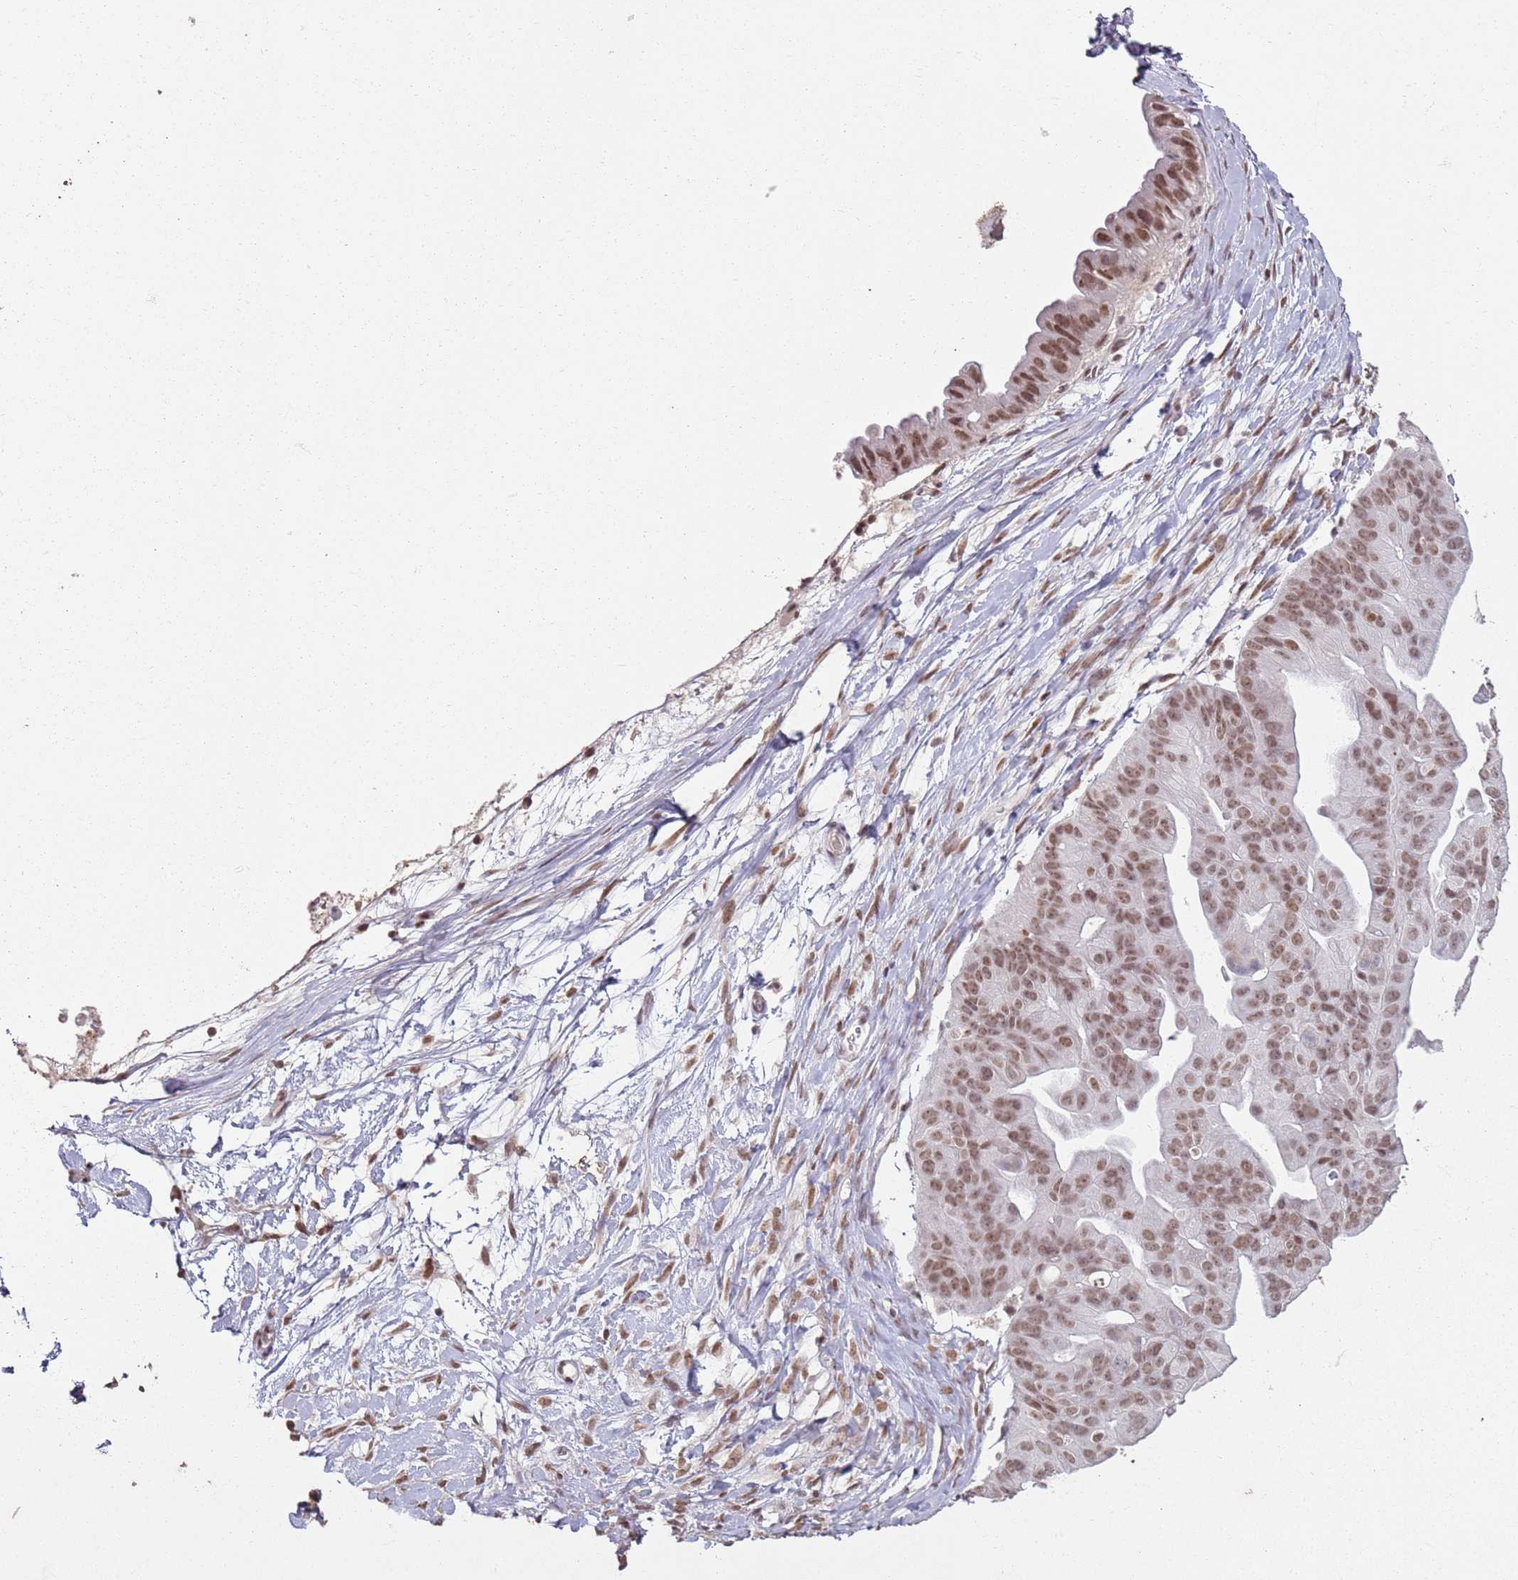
{"staining": {"intensity": "moderate", "quantity": ">75%", "location": "nuclear"}, "tissue": "ovarian cancer", "cell_type": "Tumor cells", "image_type": "cancer", "snomed": [{"axis": "morphology", "description": "Cystadenocarcinoma, mucinous, NOS"}, {"axis": "topography", "description": "Ovary"}], "caption": "Immunohistochemical staining of ovarian mucinous cystadenocarcinoma displays medium levels of moderate nuclear positivity in approximately >75% of tumor cells.", "gene": "ARL14EP", "patient": {"sex": "female", "age": 61}}